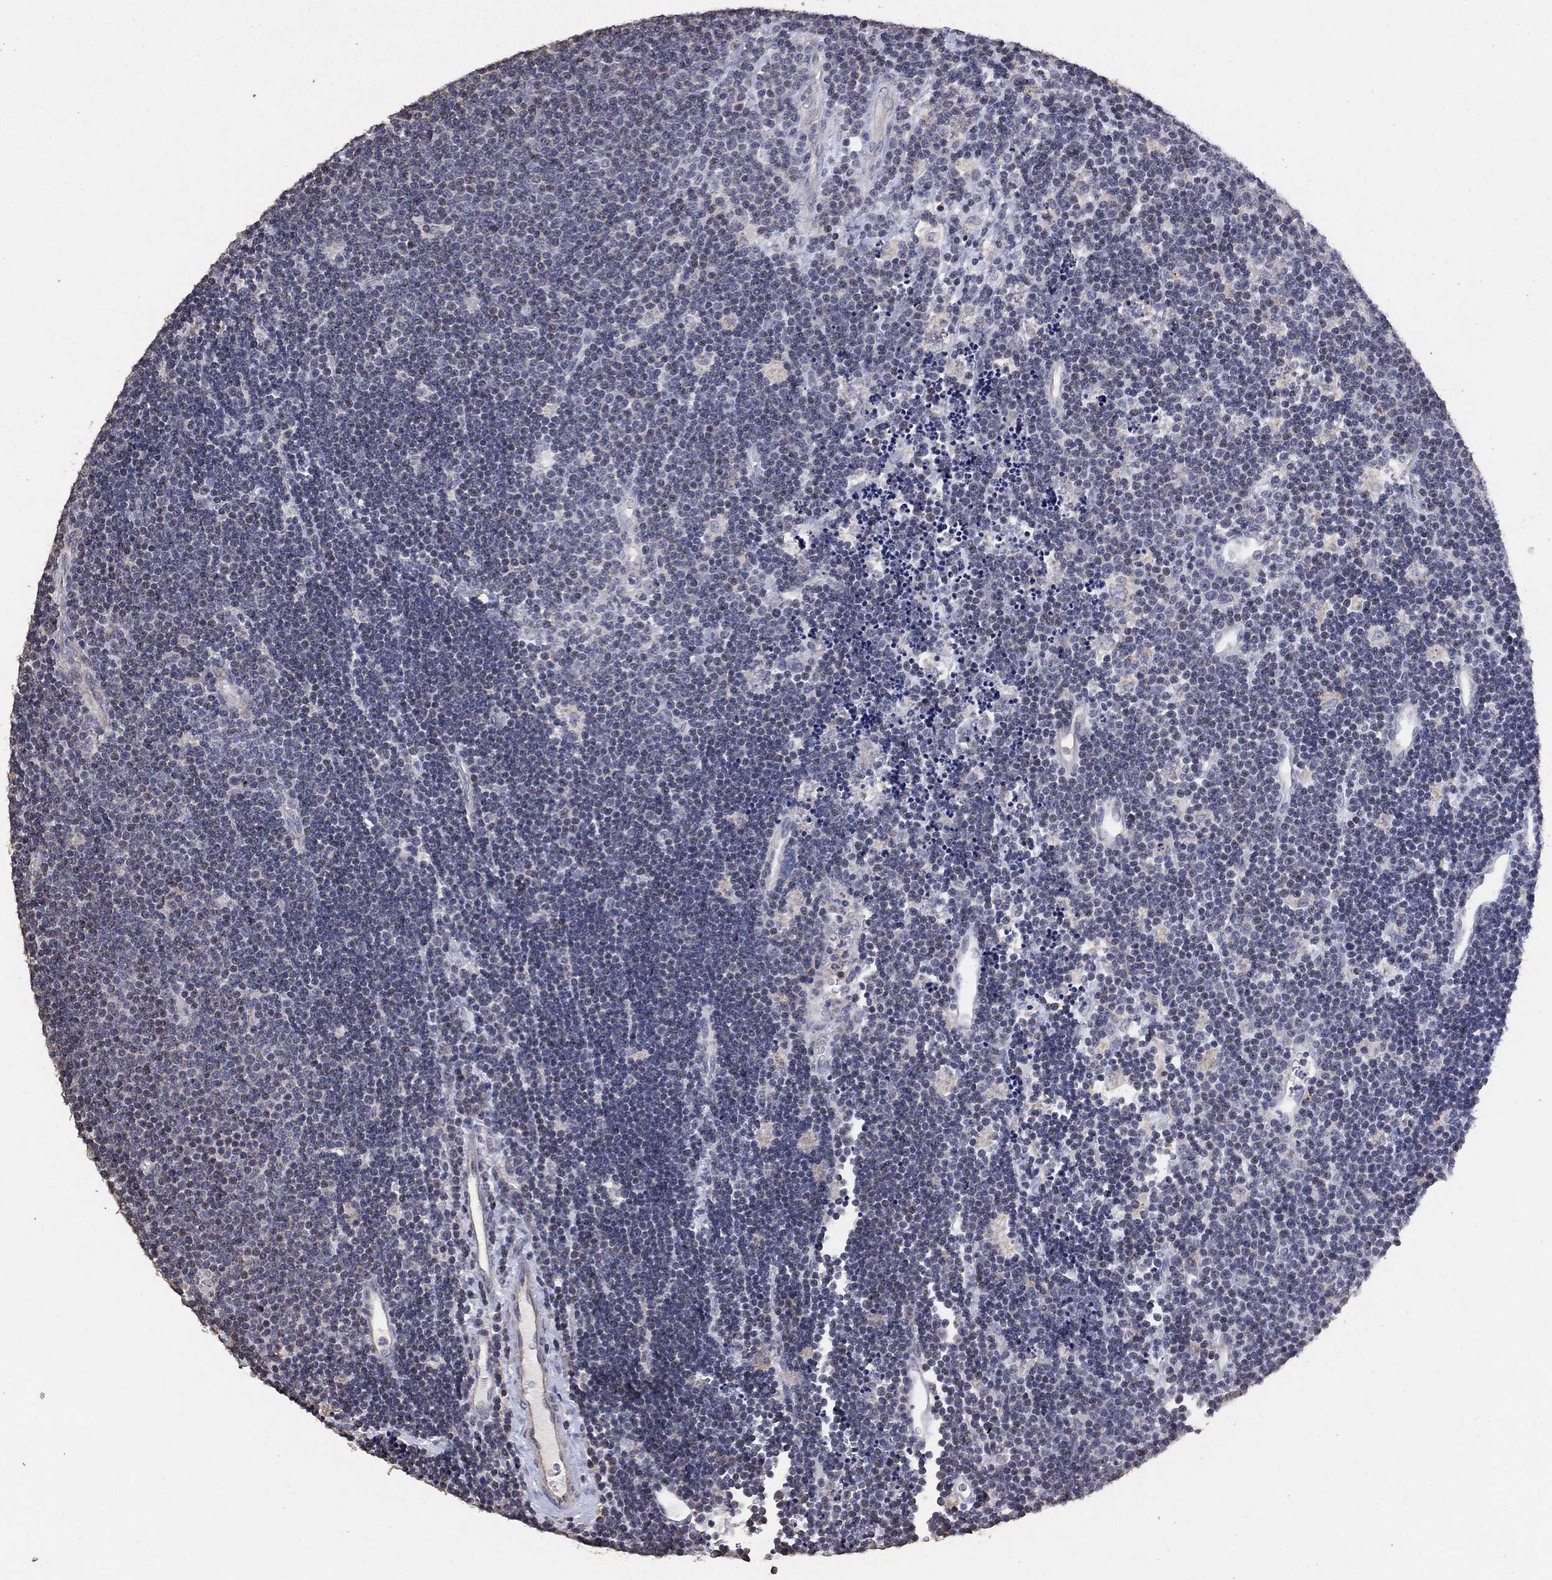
{"staining": {"intensity": "negative", "quantity": "none", "location": "none"}, "tissue": "lymphoma", "cell_type": "Tumor cells", "image_type": "cancer", "snomed": [{"axis": "morphology", "description": "Malignant lymphoma, non-Hodgkin's type, Low grade"}, {"axis": "topography", "description": "Brain"}], "caption": "Immunohistochemical staining of human lymphoma demonstrates no significant staining in tumor cells.", "gene": "ADPRHL1", "patient": {"sex": "female", "age": 66}}